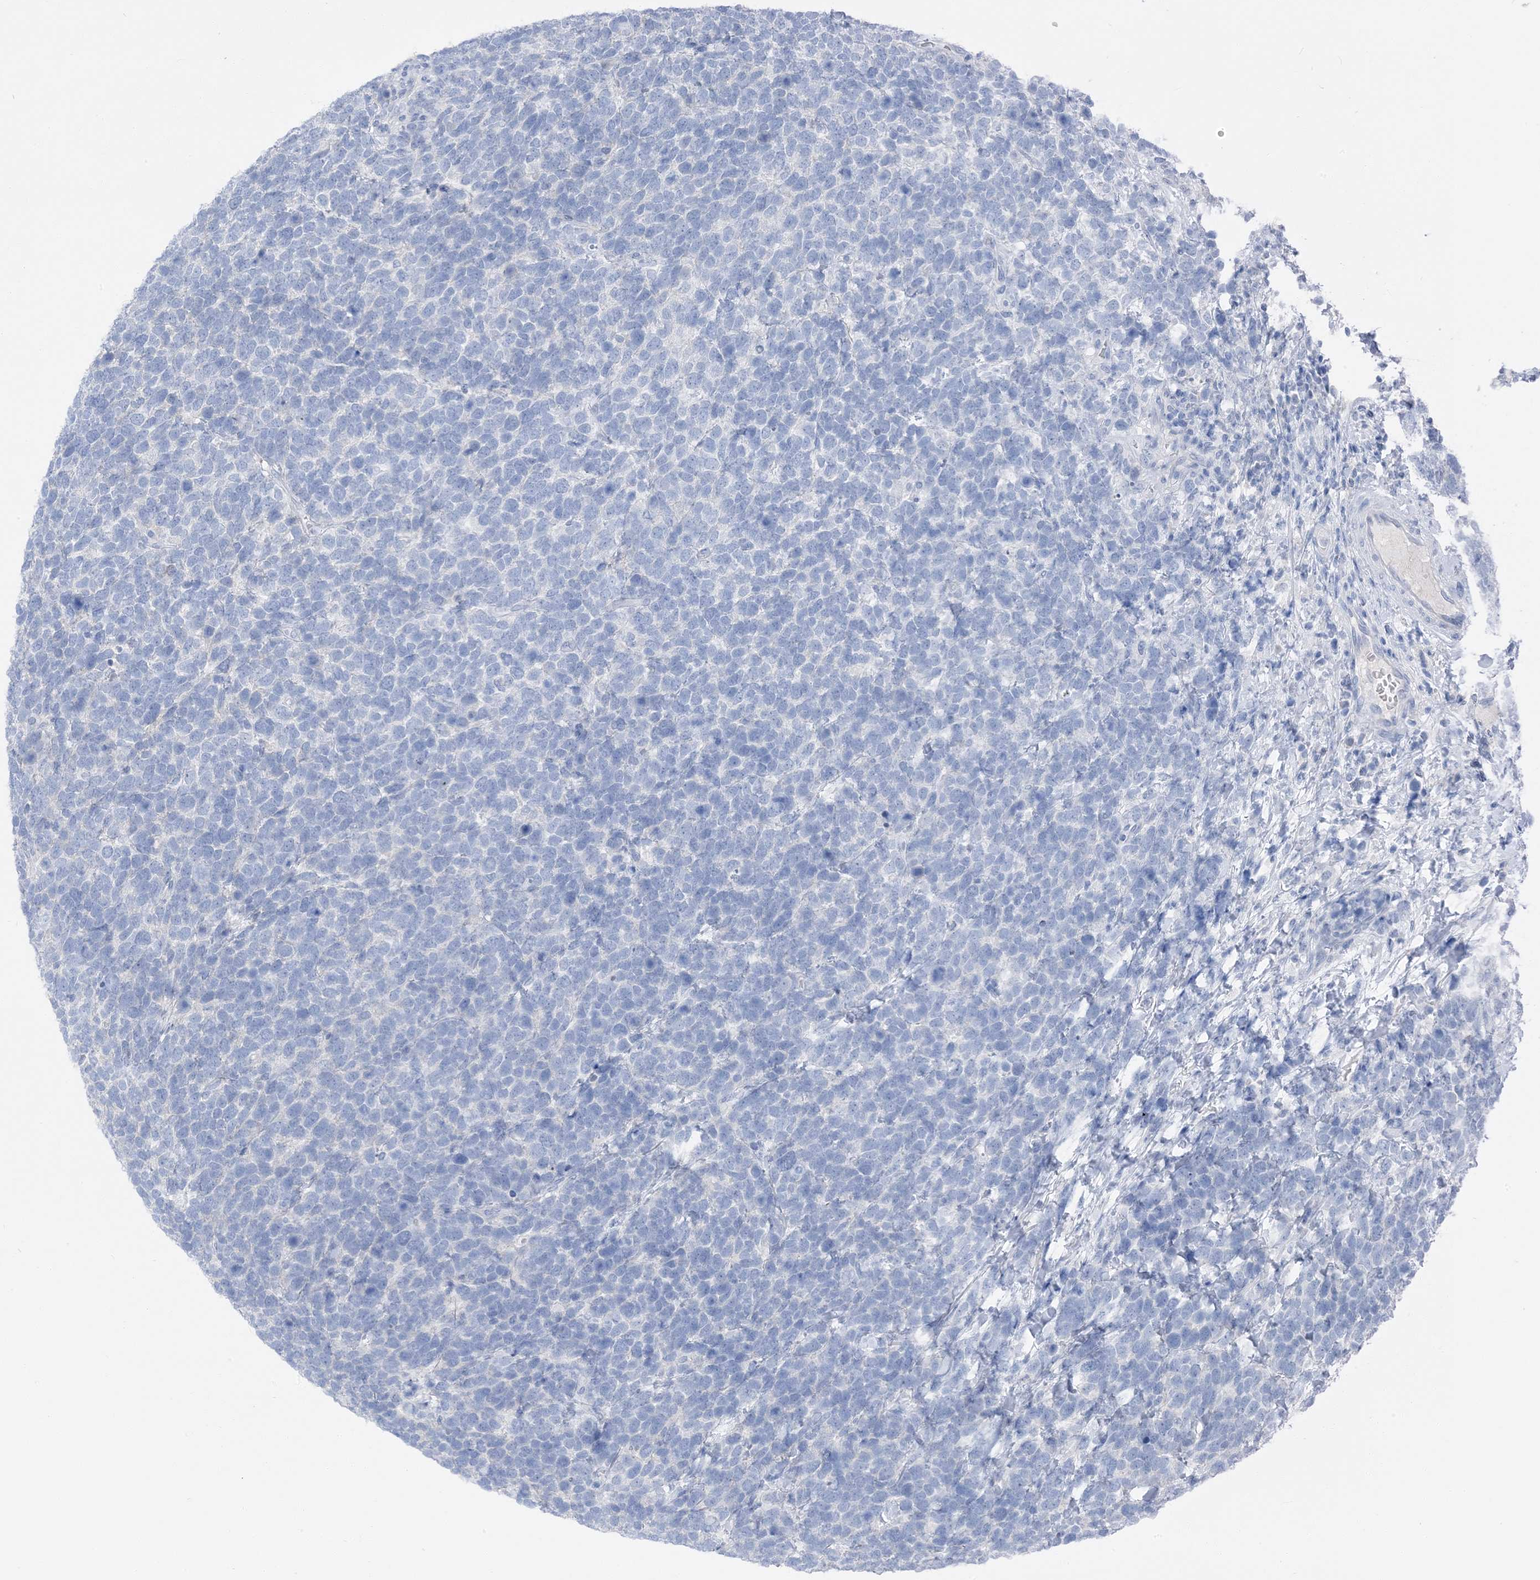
{"staining": {"intensity": "negative", "quantity": "none", "location": "none"}, "tissue": "urothelial cancer", "cell_type": "Tumor cells", "image_type": "cancer", "snomed": [{"axis": "morphology", "description": "Urothelial carcinoma, High grade"}, {"axis": "topography", "description": "Urinary bladder"}], "caption": "High-grade urothelial carcinoma was stained to show a protein in brown. There is no significant staining in tumor cells.", "gene": "NCOA7", "patient": {"sex": "female", "age": 82}}